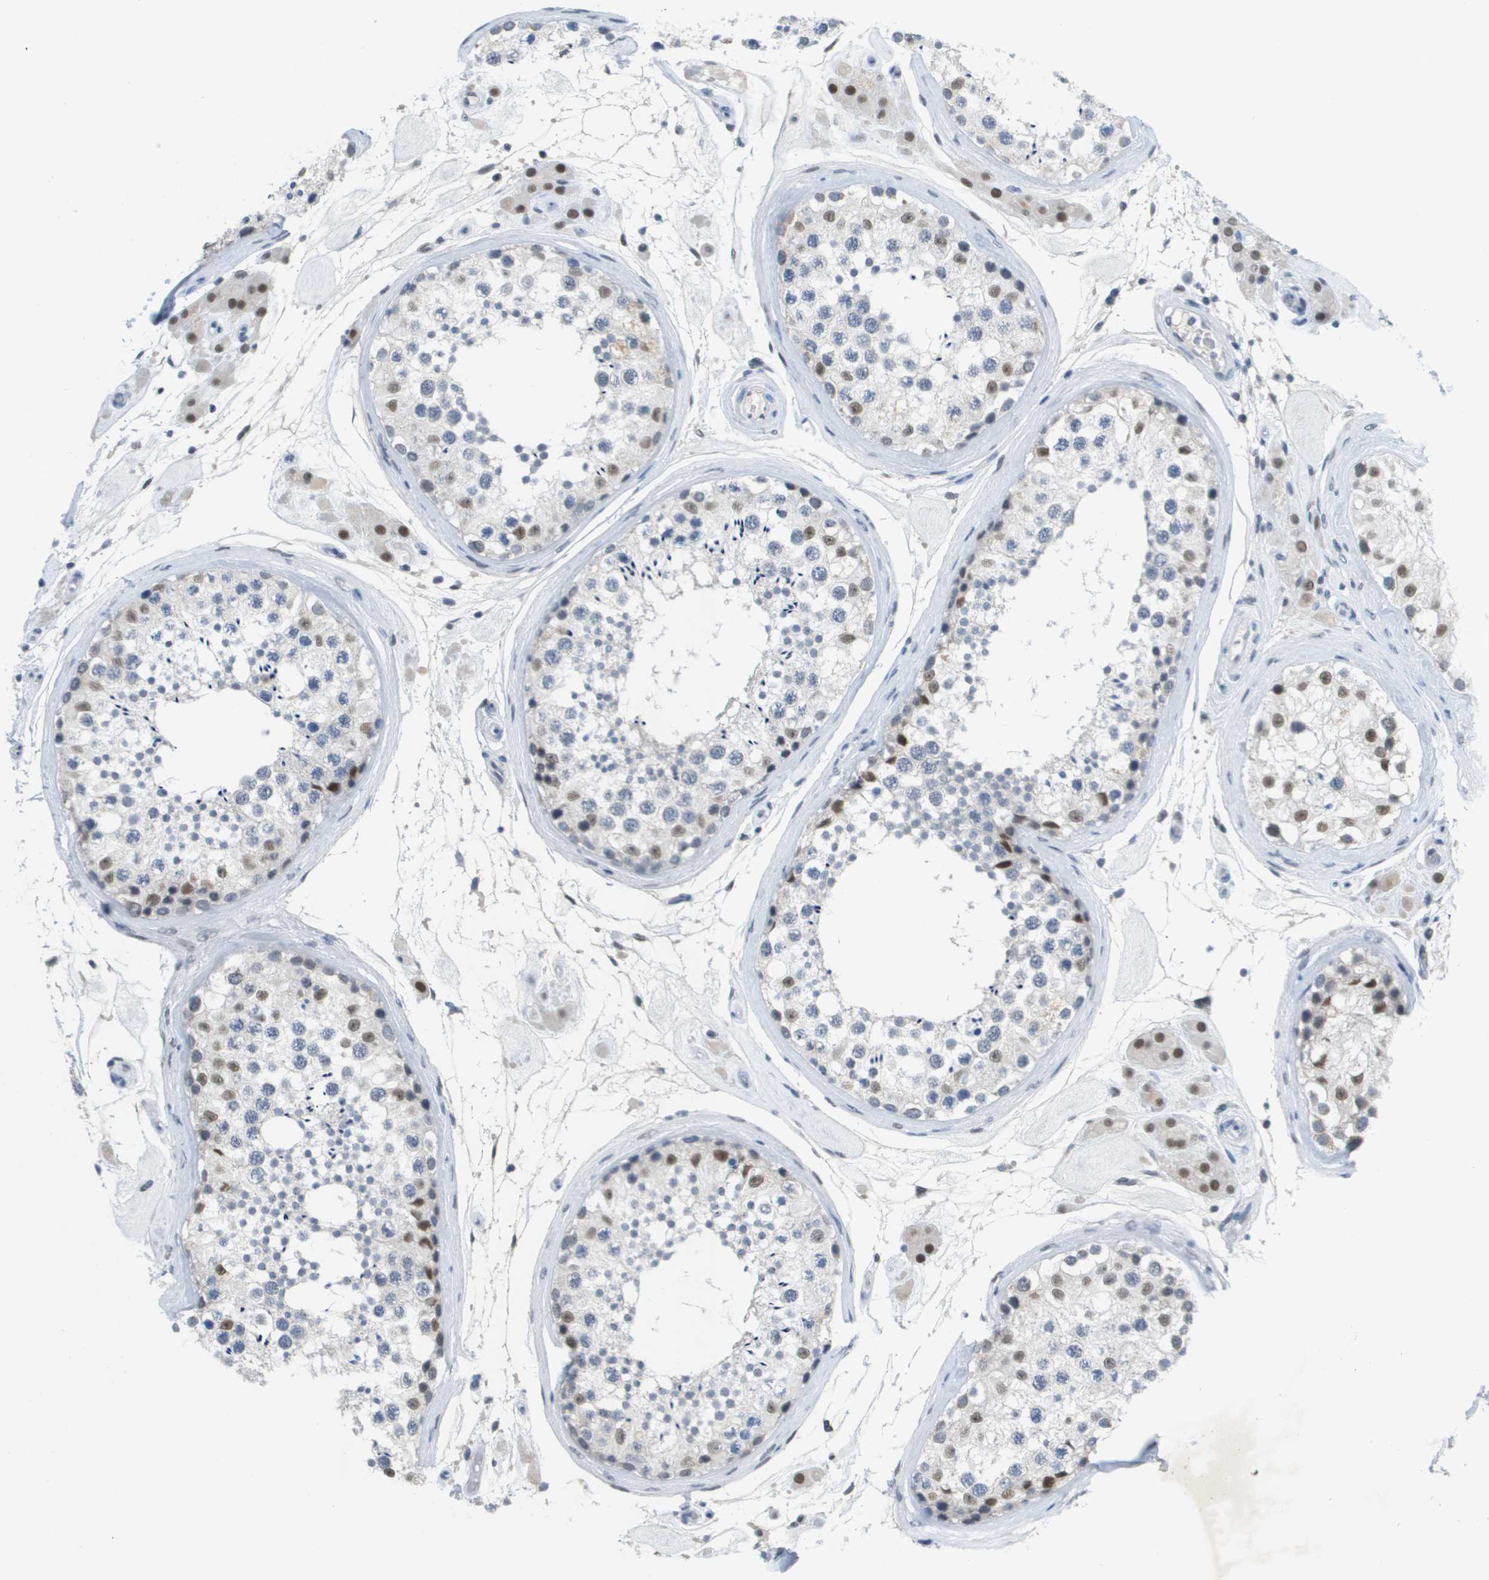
{"staining": {"intensity": "strong", "quantity": "25%-75%", "location": "nuclear"}, "tissue": "testis", "cell_type": "Cells in seminiferous ducts", "image_type": "normal", "snomed": [{"axis": "morphology", "description": "Normal tissue, NOS"}, {"axis": "topography", "description": "Testis"}], "caption": "This is an image of IHC staining of normal testis, which shows strong staining in the nuclear of cells in seminiferous ducts.", "gene": "TP53RK", "patient": {"sex": "male", "age": 46}}